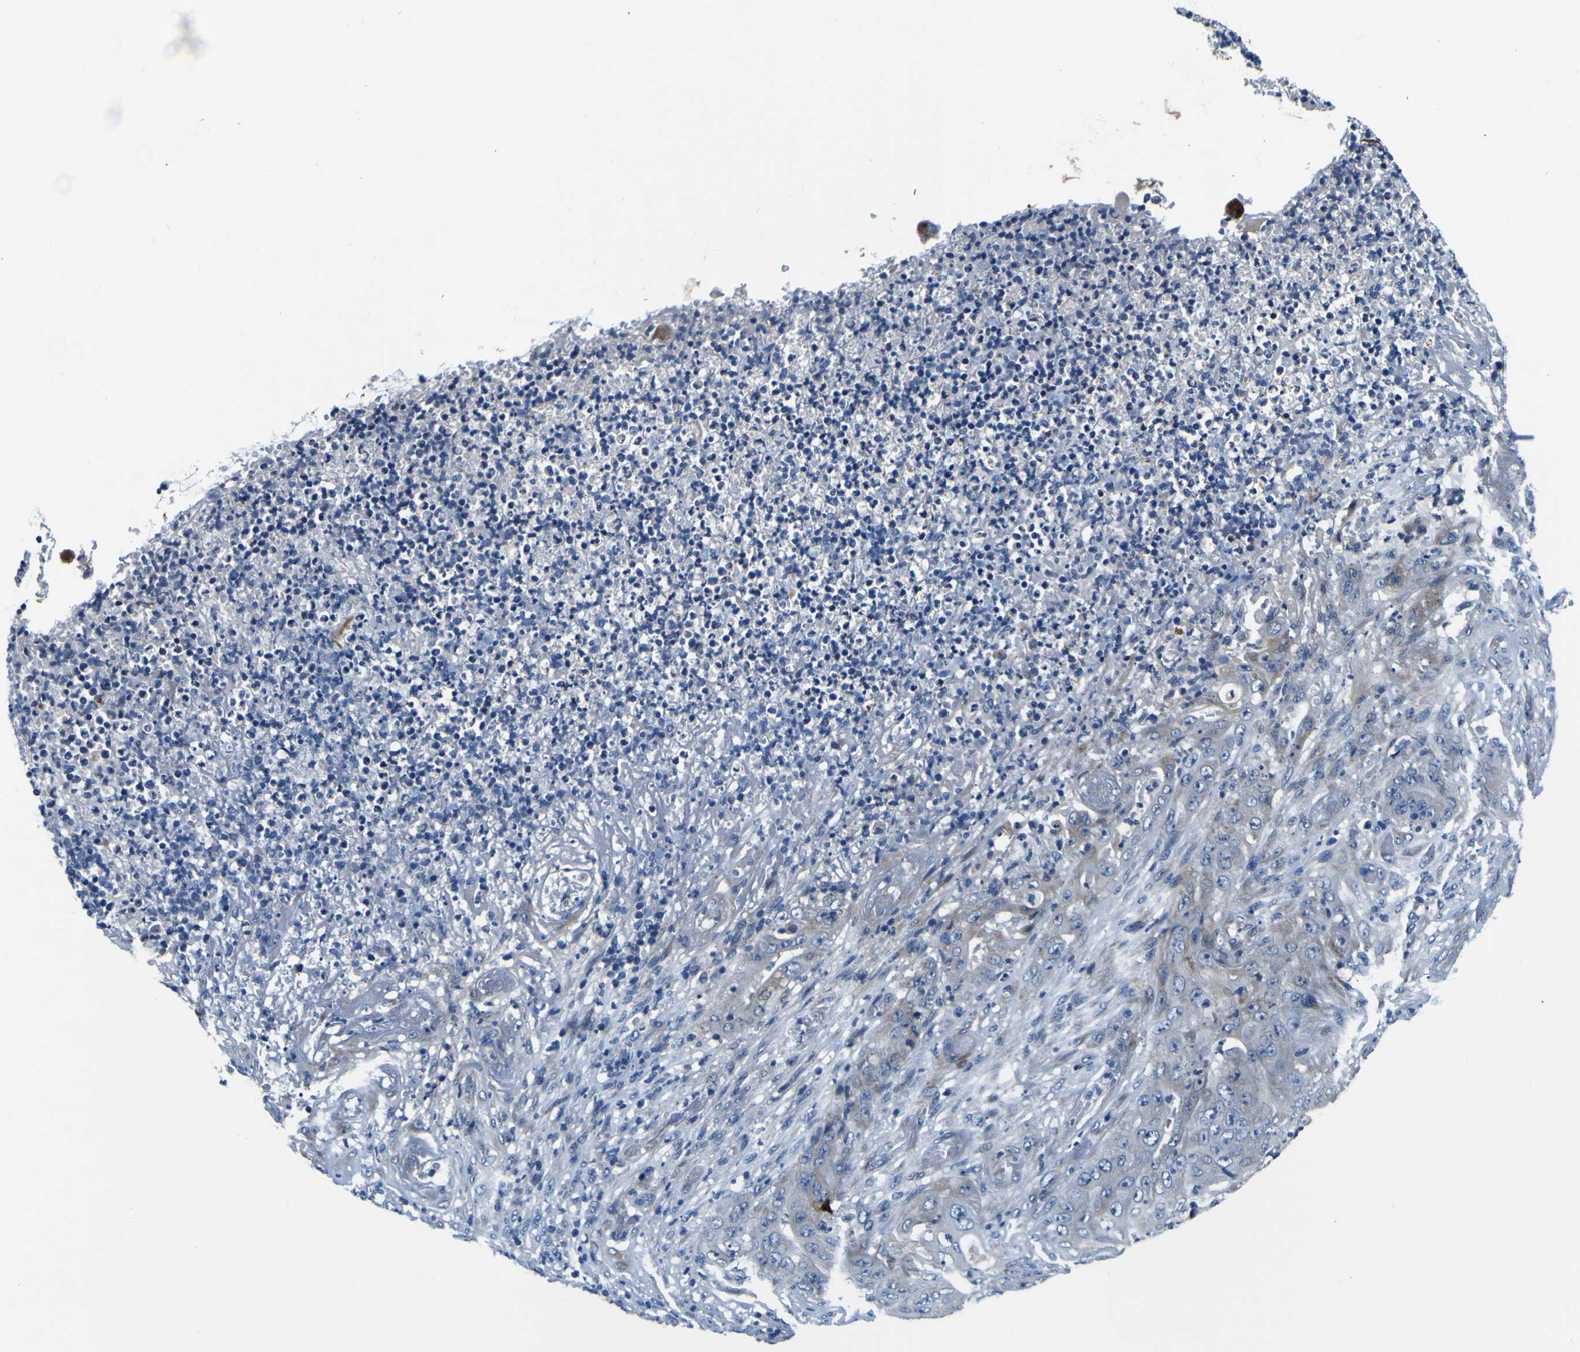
{"staining": {"intensity": "weak", "quantity": "<25%", "location": "cytoplasmic/membranous"}, "tissue": "stomach cancer", "cell_type": "Tumor cells", "image_type": "cancer", "snomed": [{"axis": "morphology", "description": "Adenocarcinoma, NOS"}, {"axis": "topography", "description": "Stomach"}], "caption": "A high-resolution micrograph shows immunohistochemistry (IHC) staining of adenocarcinoma (stomach), which exhibits no significant staining in tumor cells. (Stains: DAB immunohistochemistry (IHC) with hematoxylin counter stain, Microscopy: brightfield microscopy at high magnification).", "gene": "AGAP3", "patient": {"sex": "female", "age": 73}}